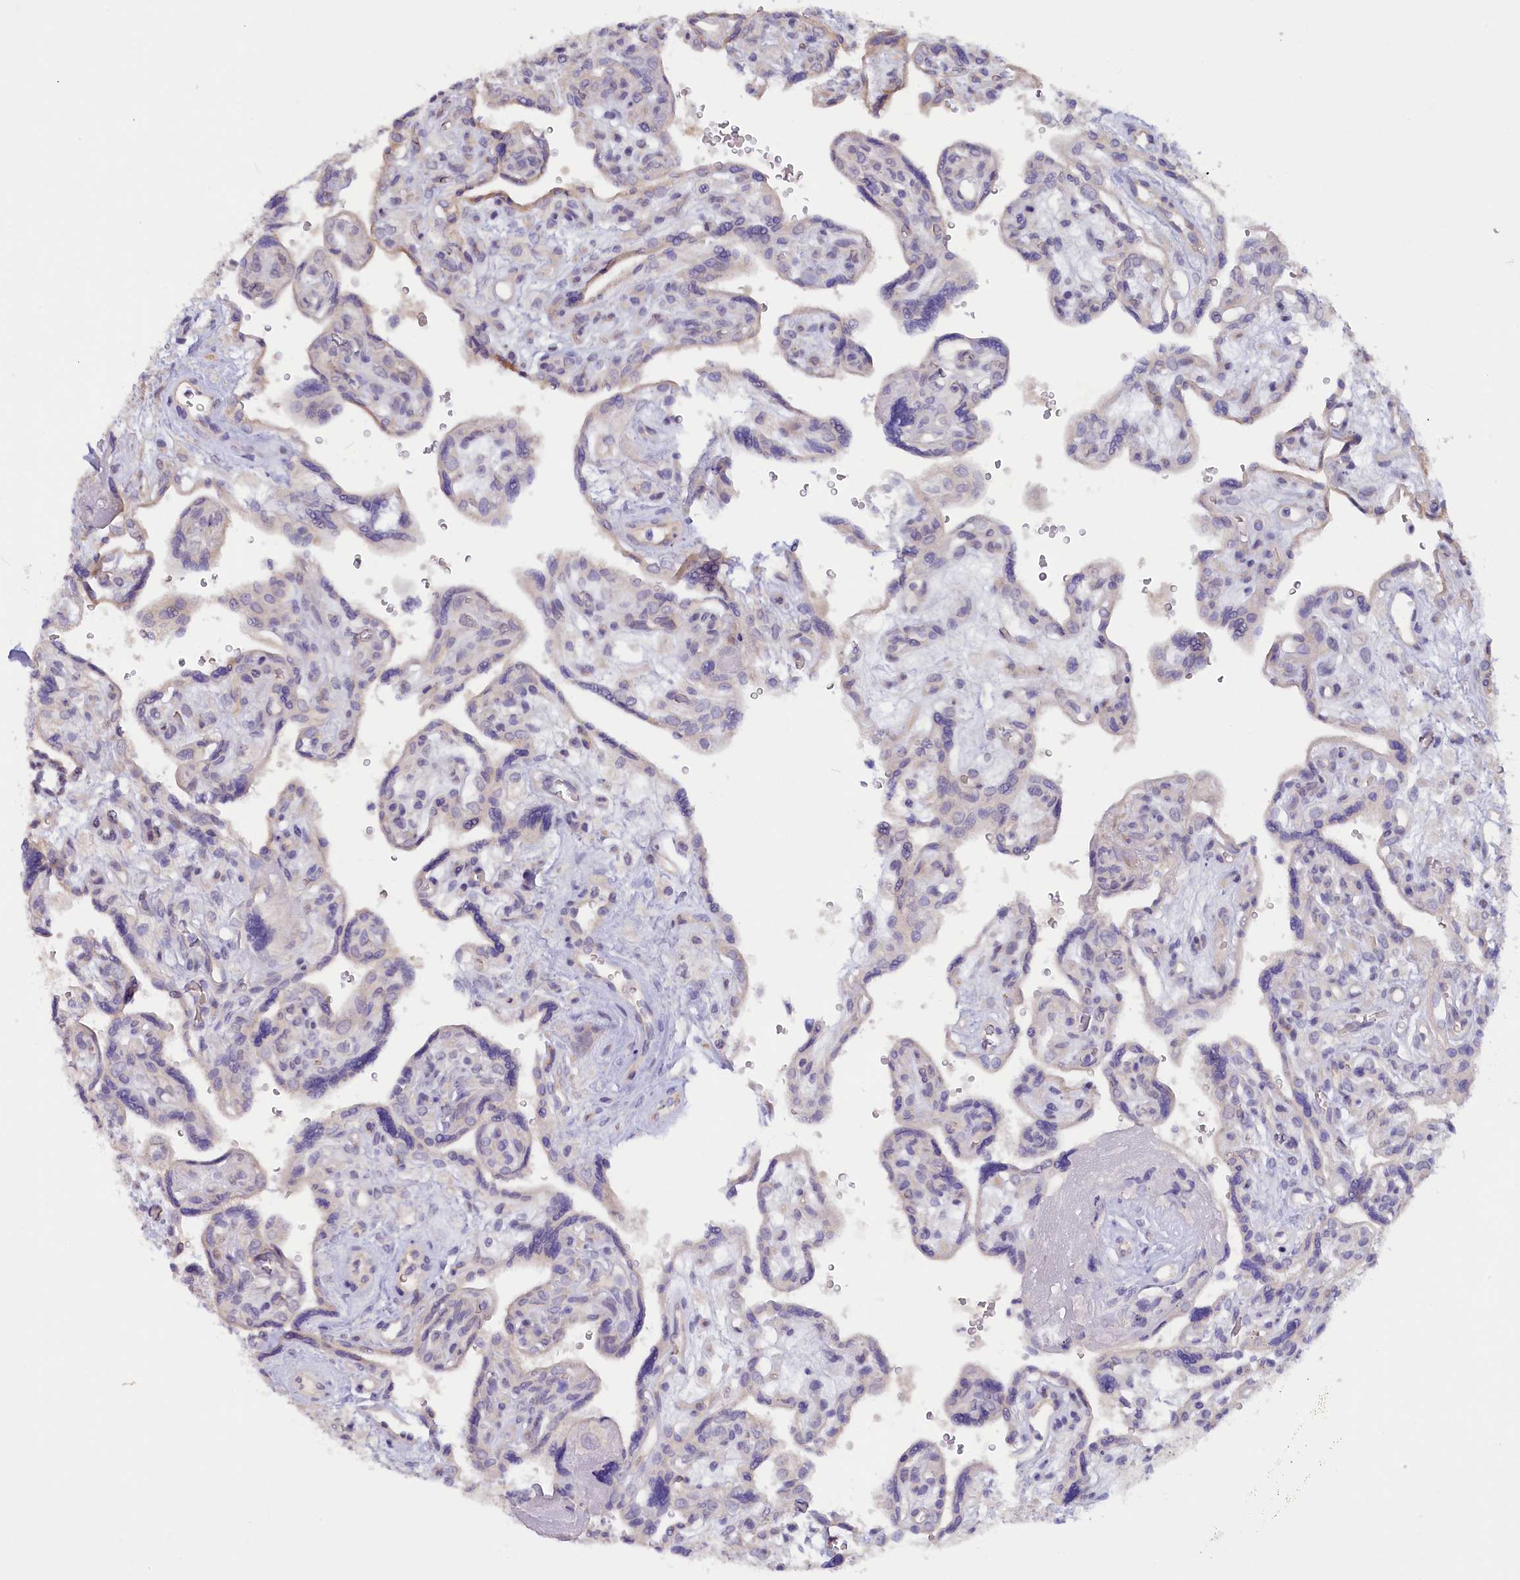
{"staining": {"intensity": "negative", "quantity": "none", "location": "none"}, "tissue": "placenta", "cell_type": "Decidual cells", "image_type": "normal", "snomed": [{"axis": "morphology", "description": "Normal tissue, NOS"}, {"axis": "topography", "description": "Placenta"}], "caption": "DAB (3,3'-diaminobenzidine) immunohistochemical staining of normal human placenta displays no significant expression in decidual cells.", "gene": "ZSWIM4", "patient": {"sex": "female", "age": 39}}